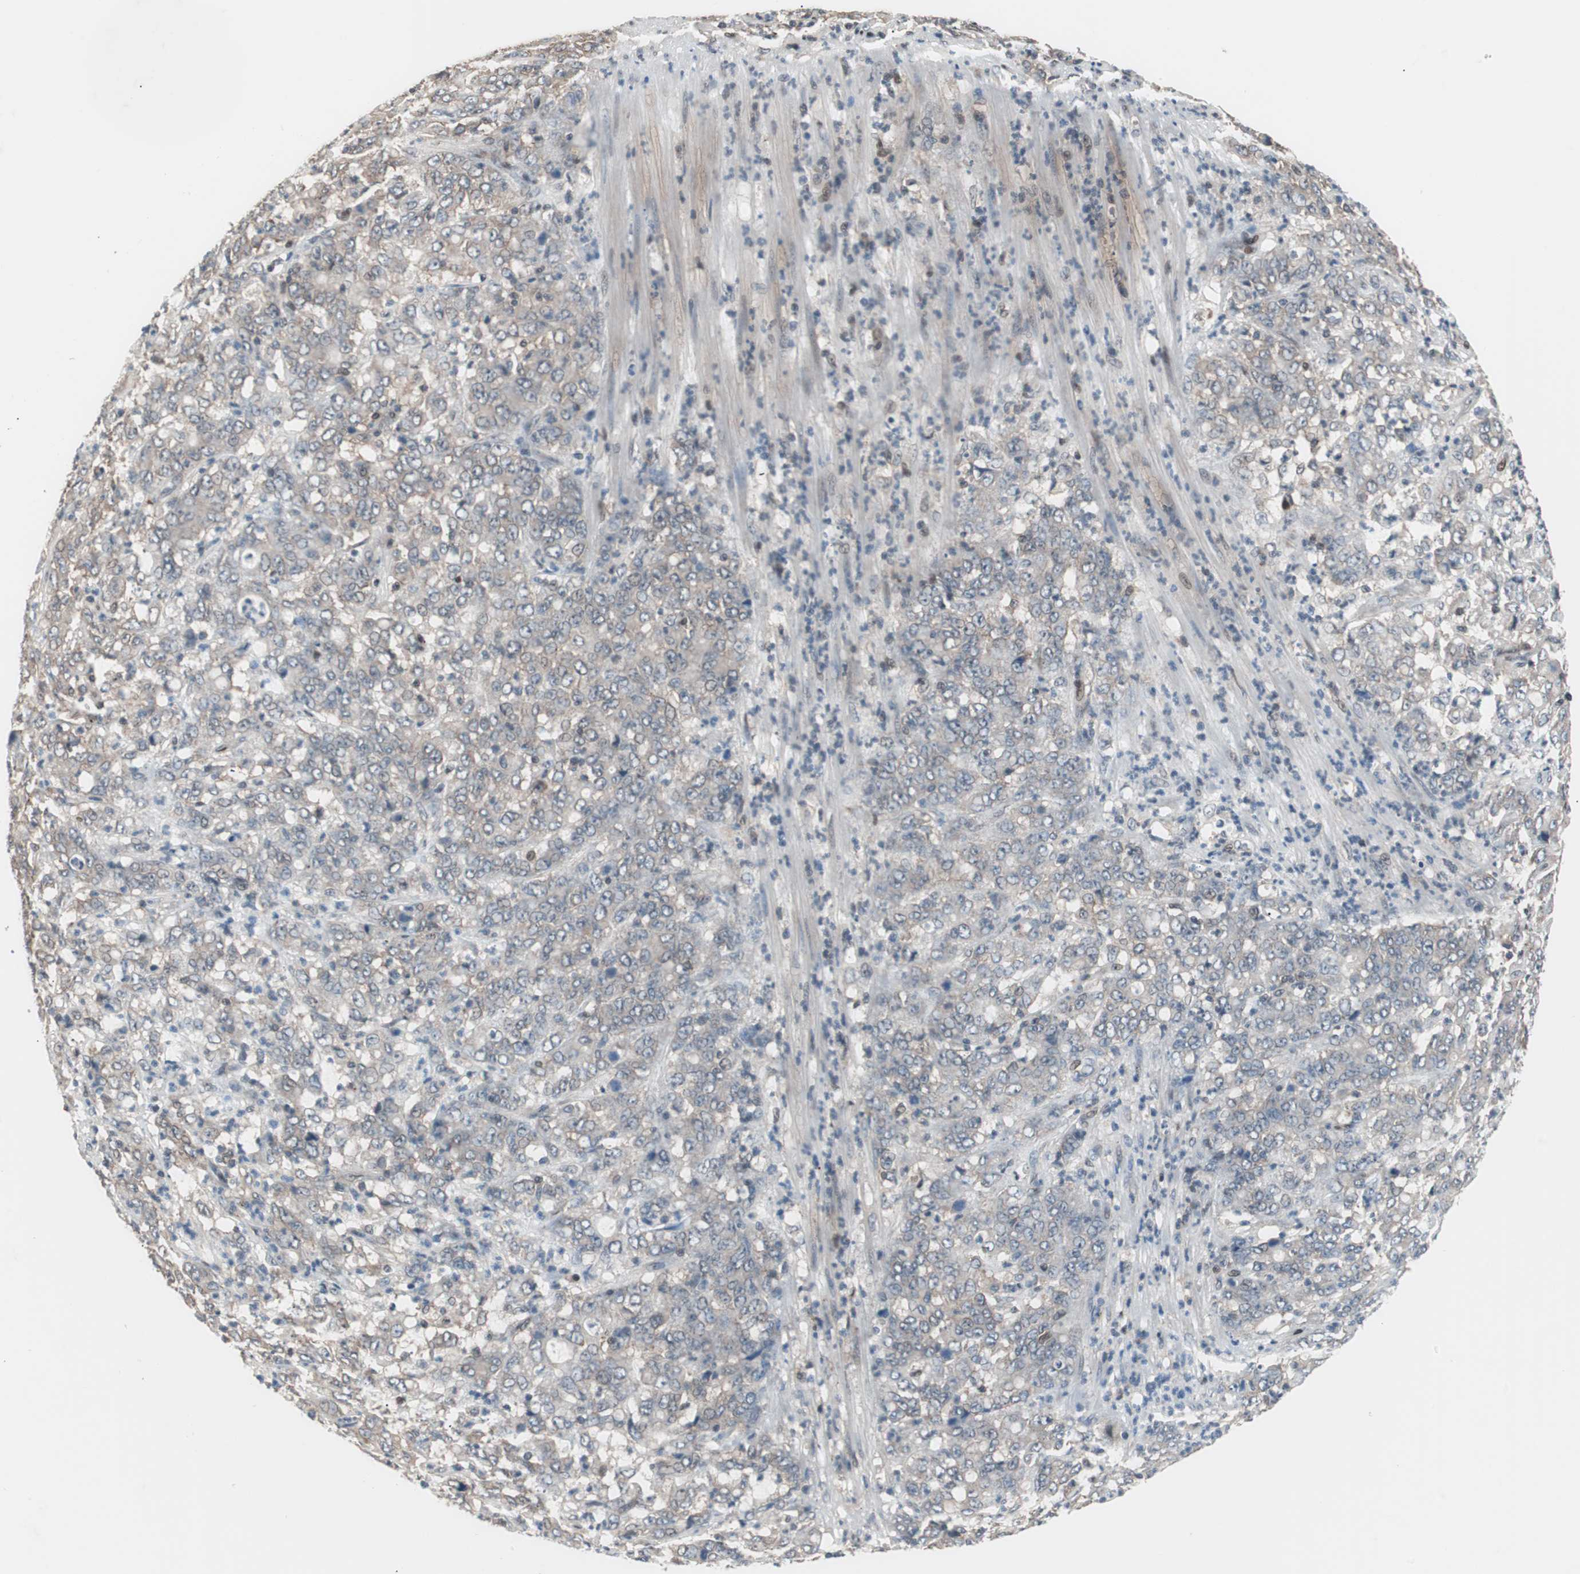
{"staining": {"intensity": "negative", "quantity": "none", "location": "none"}, "tissue": "stomach cancer", "cell_type": "Tumor cells", "image_type": "cancer", "snomed": [{"axis": "morphology", "description": "Adenocarcinoma, NOS"}, {"axis": "topography", "description": "Stomach, lower"}], "caption": "This is a image of IHC staining of stomach cancer (adenocarcinoma), which shows no positivity in tumor cells.", "gene": "POLH", "patient": {"sex": "female", "age": 71}}